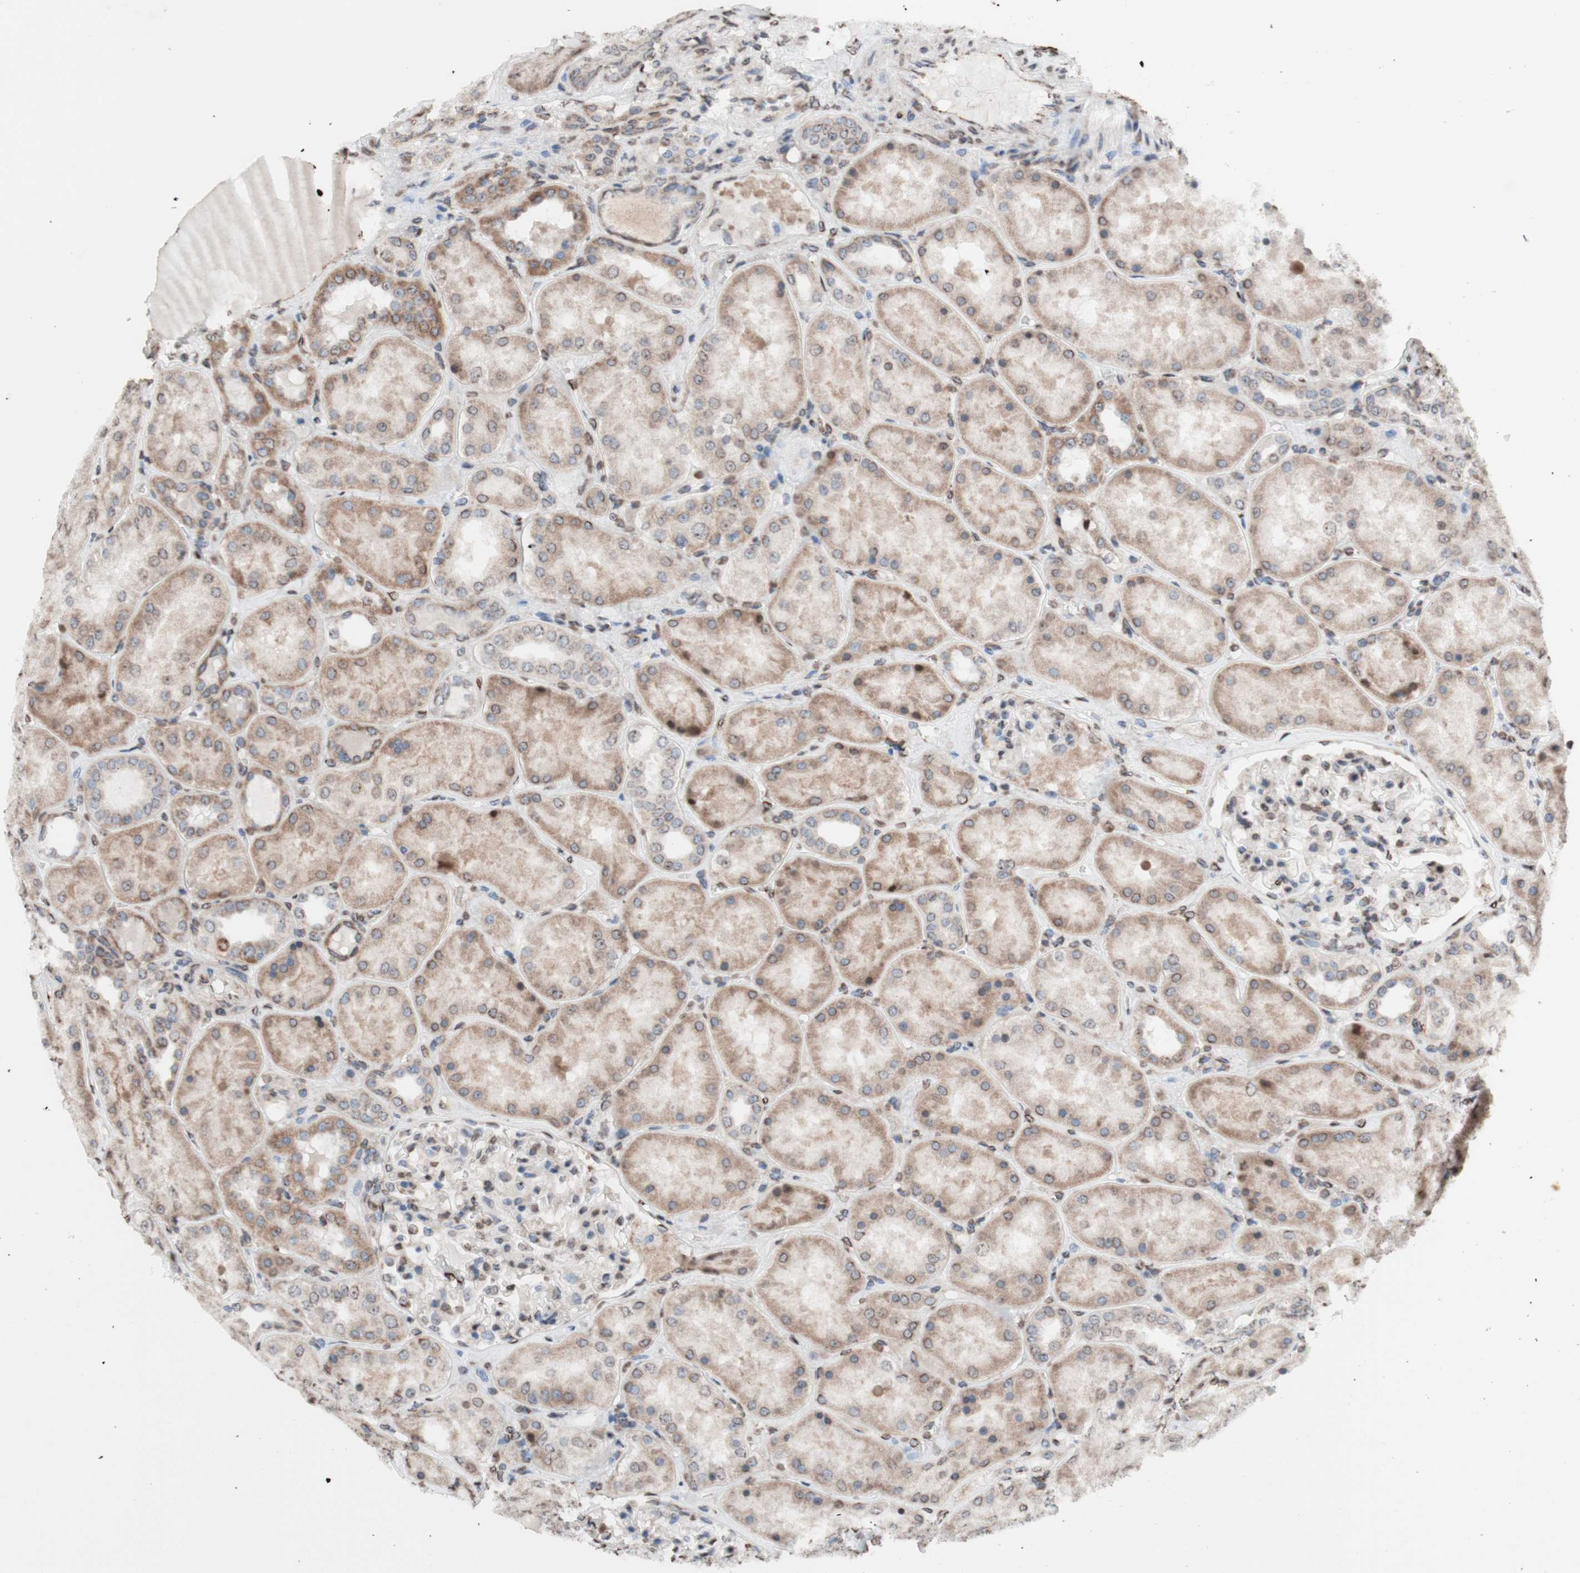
{"staining": {"intensity": "strong", "quantity": ">75%", "location": "nuclear"}, "tissue": "kidney", "cell_type": "Cells in glomeruli", "image_type": "normal", "snomed": [{"axis": "morphology", "description": "Normal tissue, NOS"}, {"axis": "topography", "description": "Kidney"}], "caption": "High-power microscopy captured an immunohistochemistry (IHC) micrograph of benign kidney, revealing strong nuclear expression in approximately >75% of cells in glomeruli. Using DAB (3,3'-diaminobenzidine) (brown) and hematoxylin (blue) stains, captured at high magnification using brightfield microscopy.", "gene": "NCAPD2", "patient": {"sex": "female", "age": 56}}